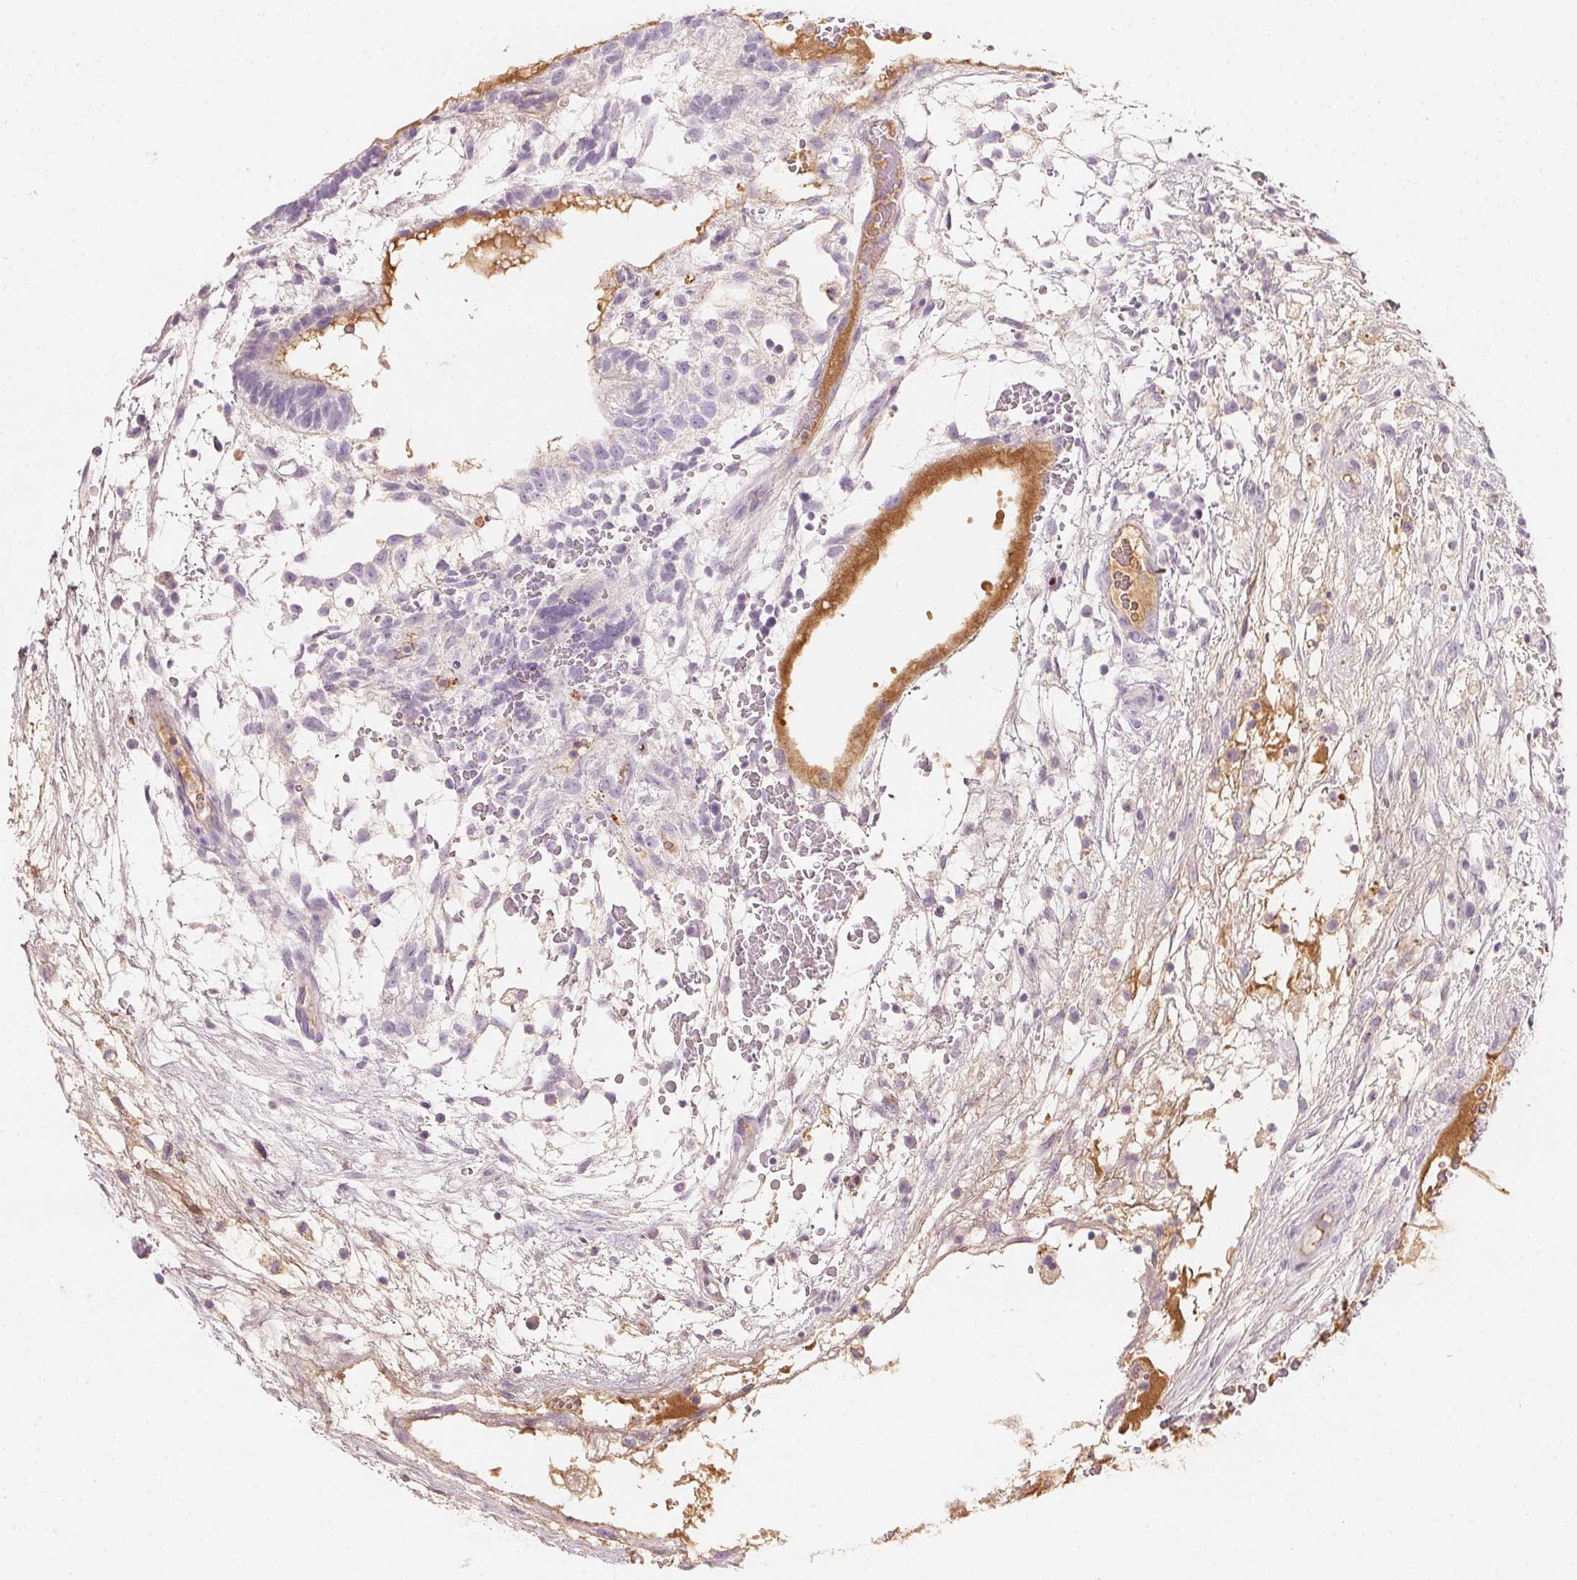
{"staining": {"intensity": "negative", "quantity": "none", "location": "none"}, "tissue": "testis cancer", "cell_type": "Tumor cells", "image_type": "cancer", "snomed": [{"axis": "morphology", "description": "Normal tissue, NOS"}, {"axis": "morphology", "description": "Carcinoma, Embryonal, NOS"}, {"axis": "topography", "description": "Testis"}], "caption": "A micrograph of testis embryonal carcinoma stained for a protein reveals no brown staining in tumor cells.", "gene": "AFM", "patient": {"sex": "male", "age": 32}}